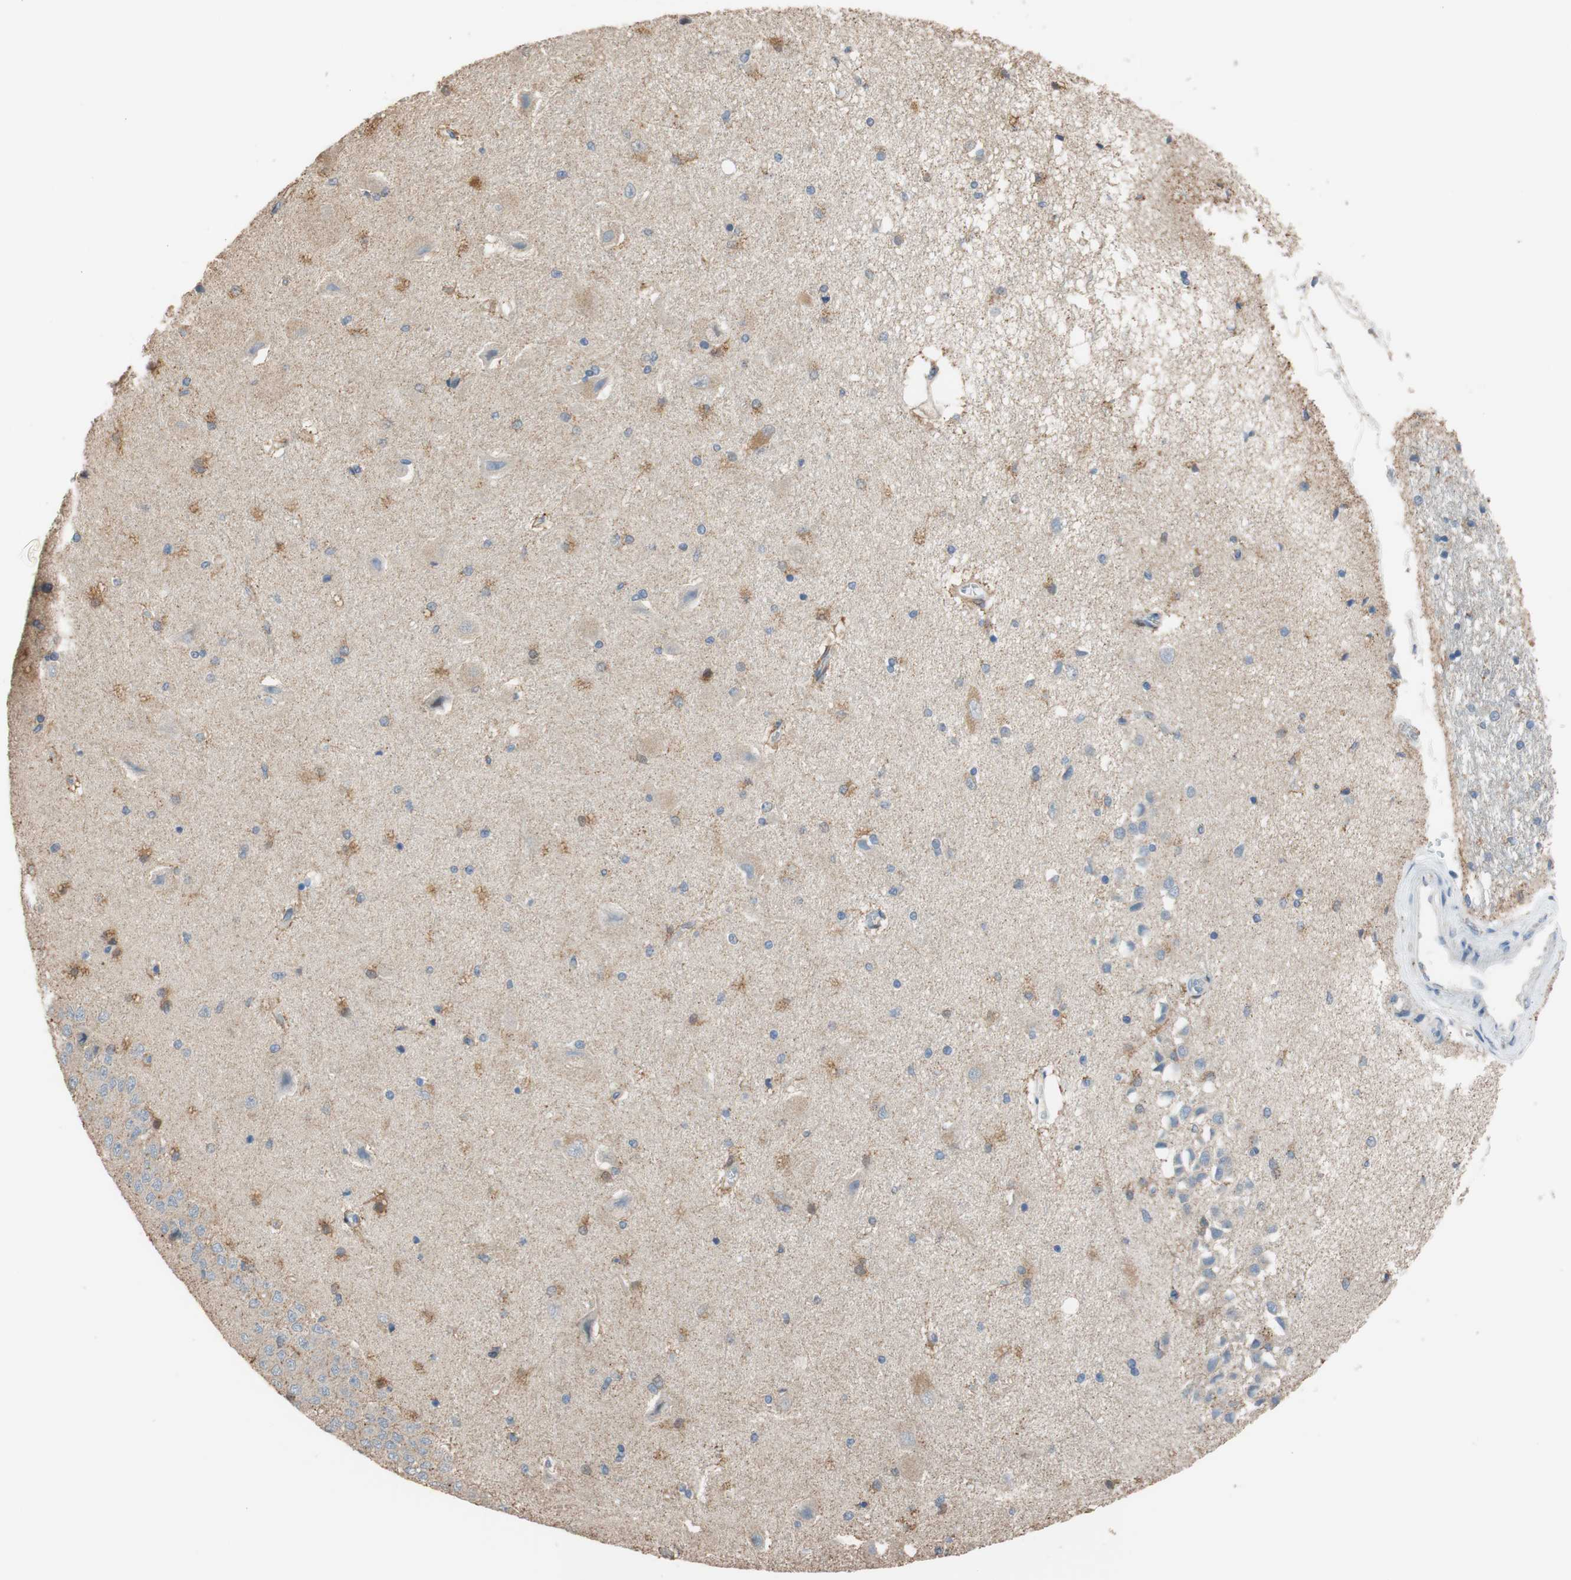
{"staining": {"intensity": "moderate", "quantity": "25%-75%", "location": "cytoplasmic/membranous"}, "tissue": "hippocampus", "cell_type": "Glial cells", "image_type": "normal", "snomed": [{"axis": "morphology", "description": "Normal tissue, NOS"}, {"axis": "topography", "description": "Hippocampus"}], "caption": "This micrograph reveals immunohistochemistry (IHC) staining of unremarkable hippocampus, with medium moderate cytoplasmic/membranous staining in approximately 25%-75% of glial cells.", "gene": "ALDH1A2", "patient": {"sex": "female", "age": 54}}